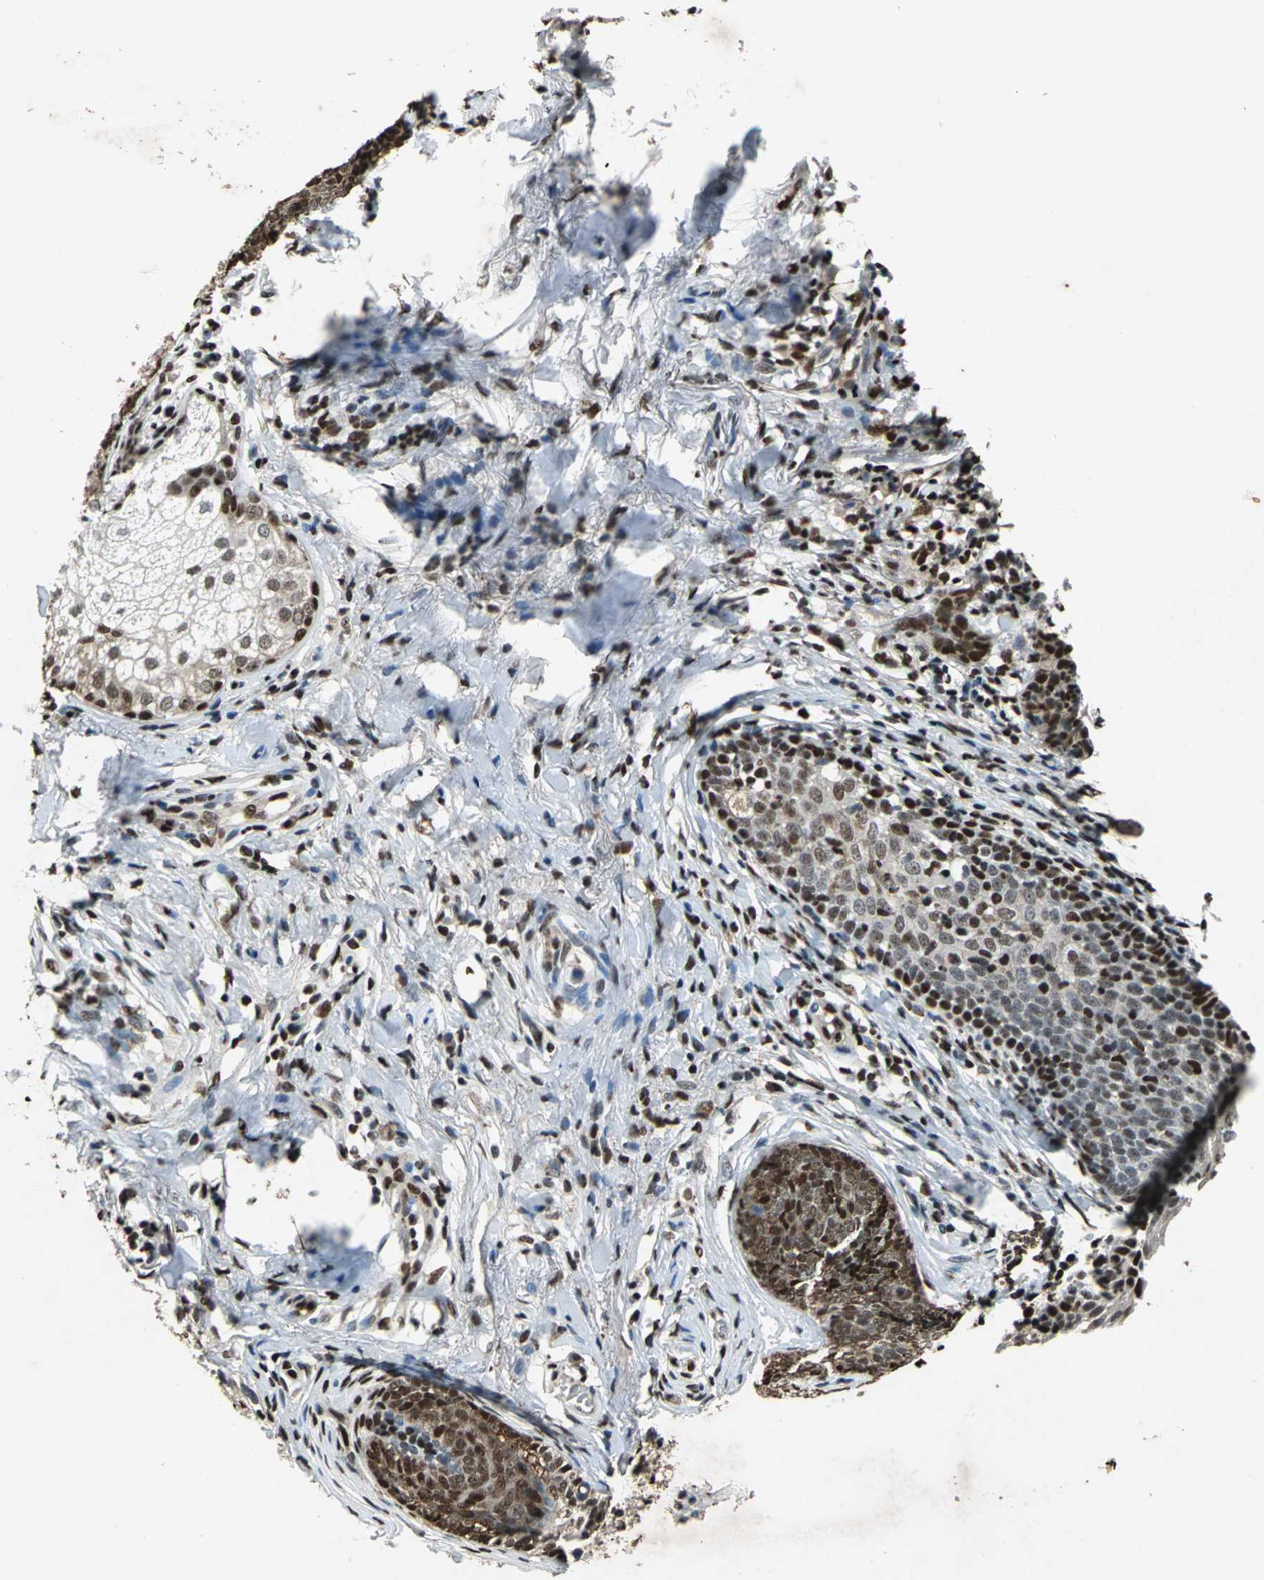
{"staining": {"intensity": "moderate", "quantity": ">75%", "location": "nuclear"}, "tissue": "skin cancer", "cell_type": "Tumor cells", "image_type": "cancer", "snomed": [{"axis": "morphology", "description": "Basal cell carcinoma"}, {"axis": "topography", "description": "Skin"}], "caption": "Basal cell carcinoma (skin) stained with IHC displays moderate nuclear staining in approximately >75% of tumor cells.", "gene": "ANP32A", "patient": {"sex": "female", "age": 64}}